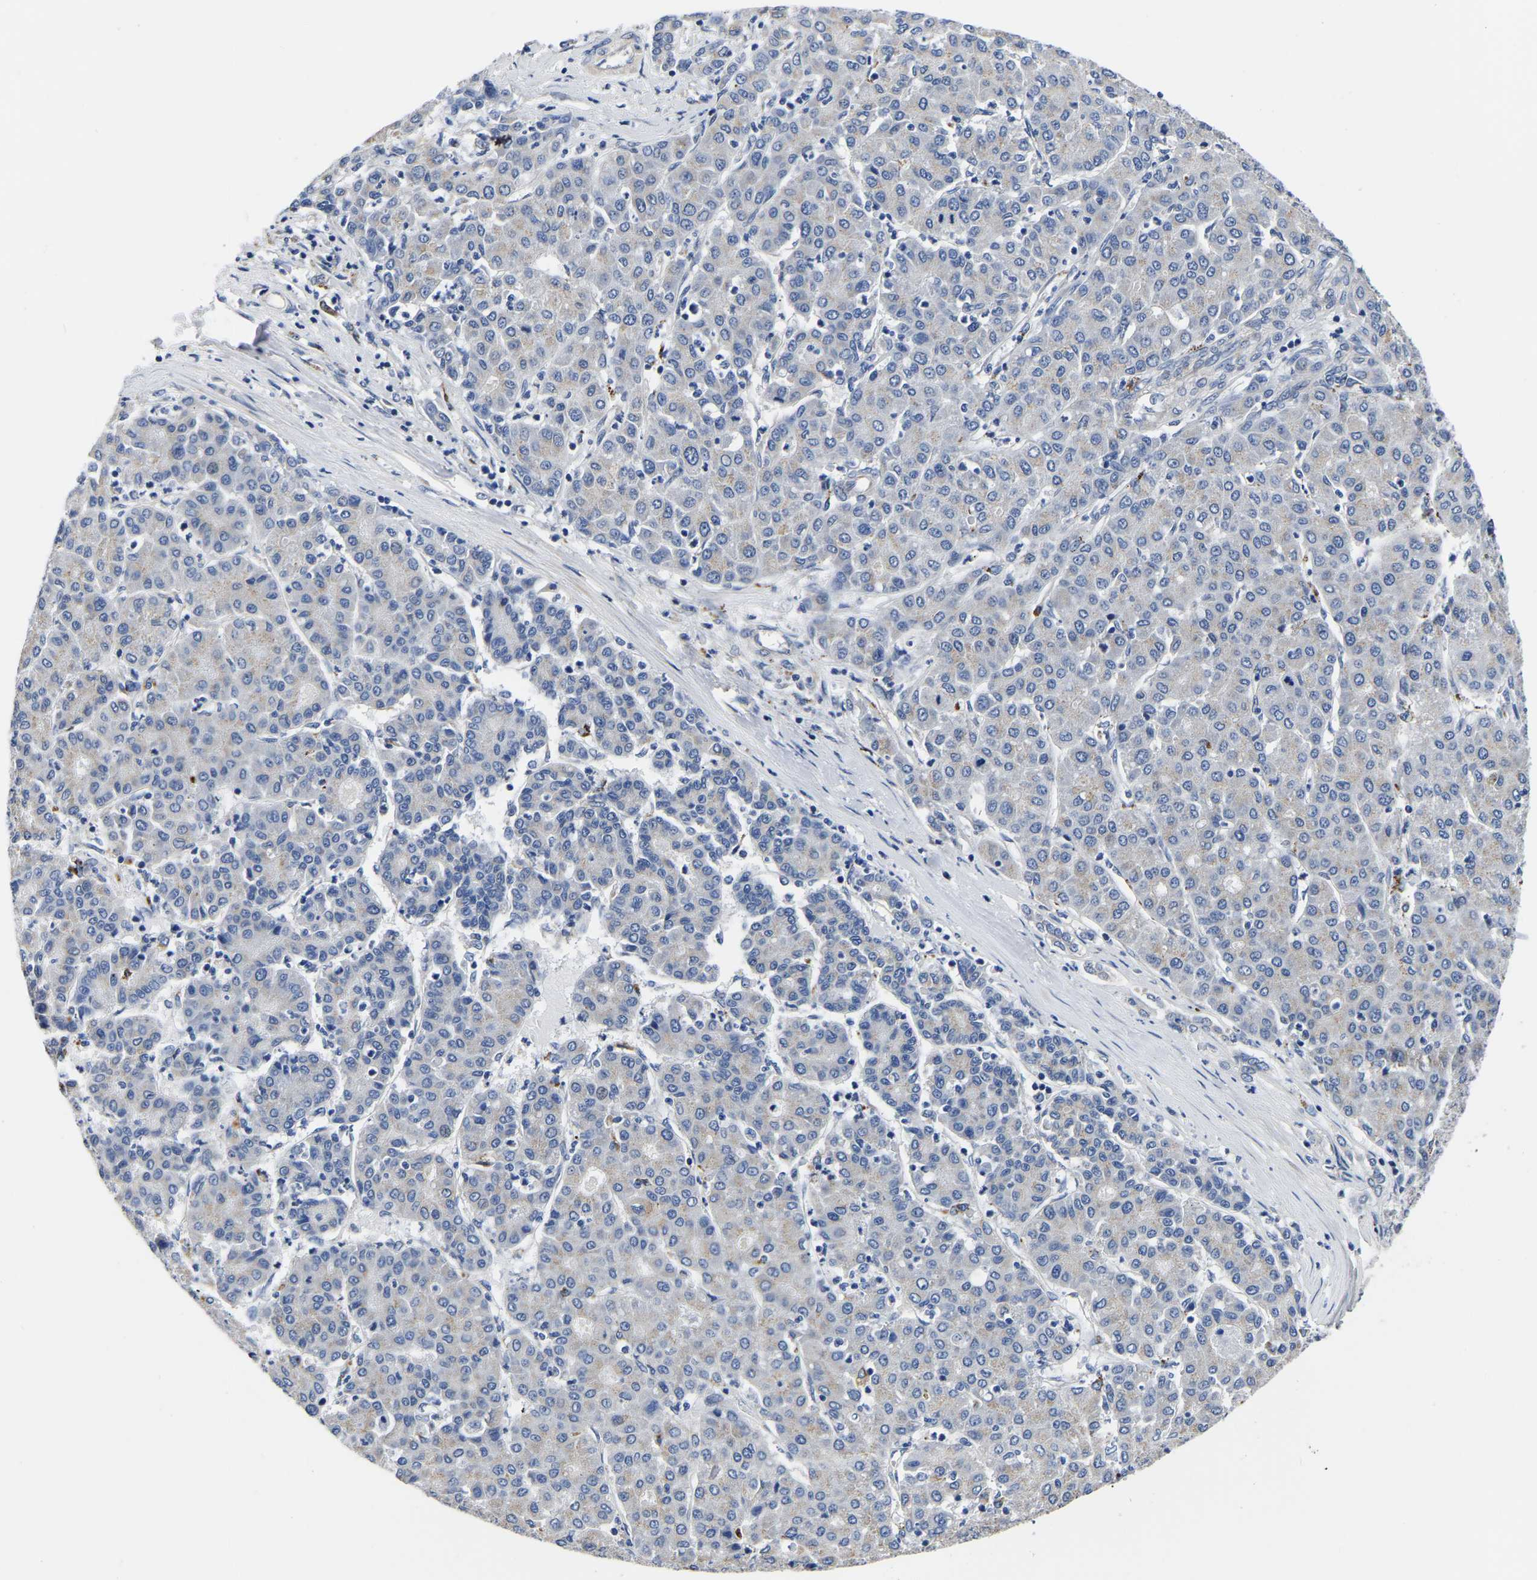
{"staining": {"intensity": "negative", "quantity": "none", "location": "none"}, "tissue": "liver cancer", "cell_type": "Tumor cells", "image_type": "cancer", "snomed": [{"axis": "morphology", "description": "Carcinoma, Hepatocellular, NOS"}, {"axis": "topography", "description": "Liver"}], "caption": "The photomicrograph demonstrates no staining of tumor cells in liver cancer.", "gene": "PDLIM7", "patient": {"sex": "male", "age": 65}}